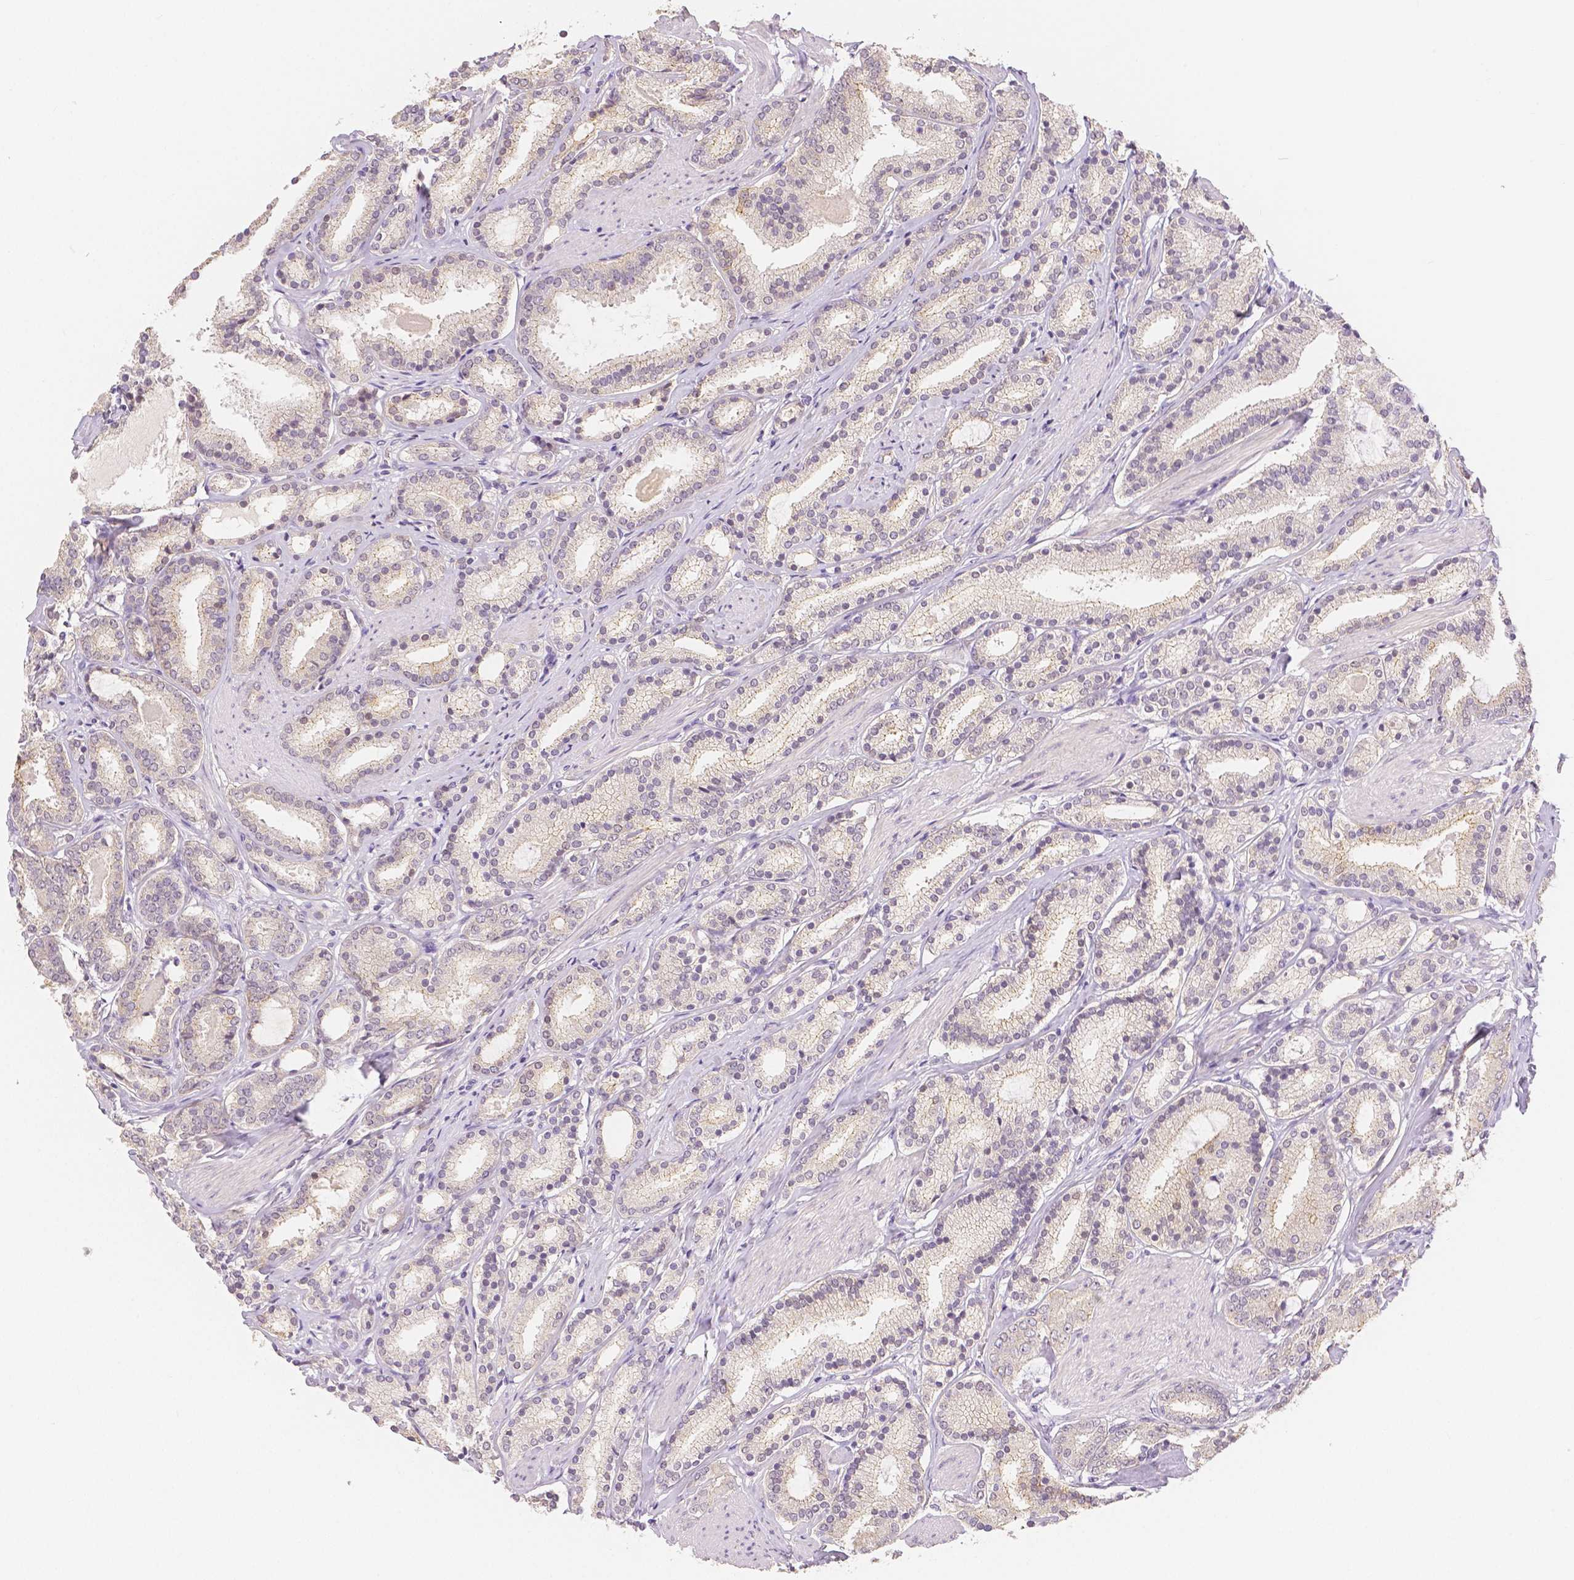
{"staining": {"intensity": "negative", "quantity": "none", "location": "none"}, "tissue": "prostate cancer", "cell_type": "Tumor cells", "image_type": "cancer", "snomed": [{"axis": "morphology", "description": "Adenocarcinoma, High grade"}, {"axis": "topography", "description": "Prostate"}], "caption": "Immunohistochemistry (IHC) of prostate cancer (adenocarcinoma (high-grade)) reveals no positivity in tumor cells. The staining is performed using DAB brown chromogen with nuclei counter-stained in using hematoxylin.", "gene": "OCLN", "patient": {"sex": "male", "age": 63}}